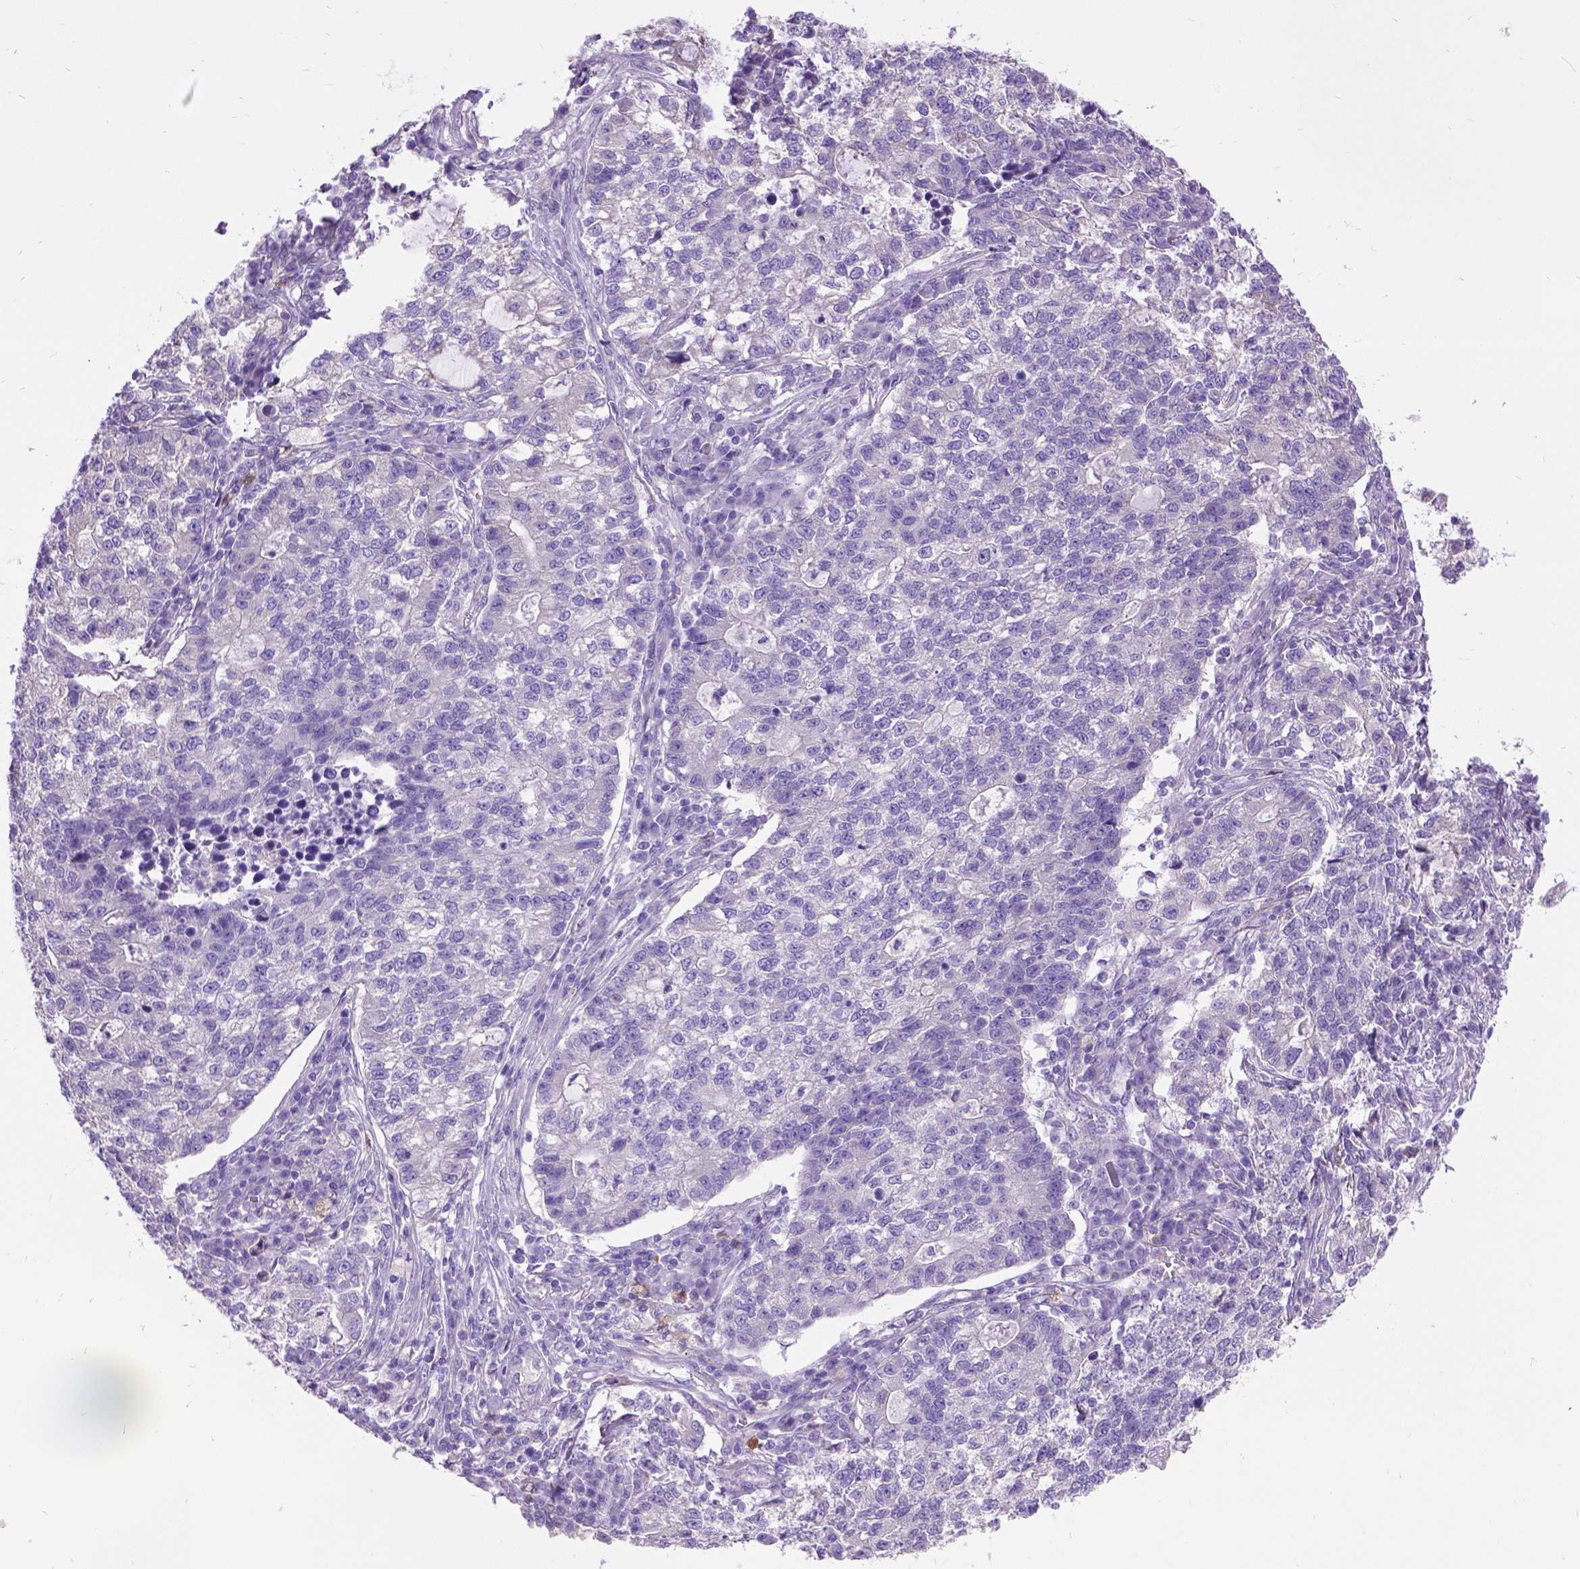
{"staining": {"intensity": "negative", "quantity": "none", "location": "none"}, "tissue": "lung cancer", "cell_type": "Tumor cells", "image_type": "cancer", "snomed": [{"axis": "morphology", "description": "Adenocarcinoma, NOS"}, {"axis": "topography", "description": "Lung"}], "caption": "DAB (3,3'-diaminobenzidine) immunohistochemical staining of human lung cancer shows no significant staining in tumor cells.", "gene": "CFAP54", "patient": {"sex": "male", "age": 57}}